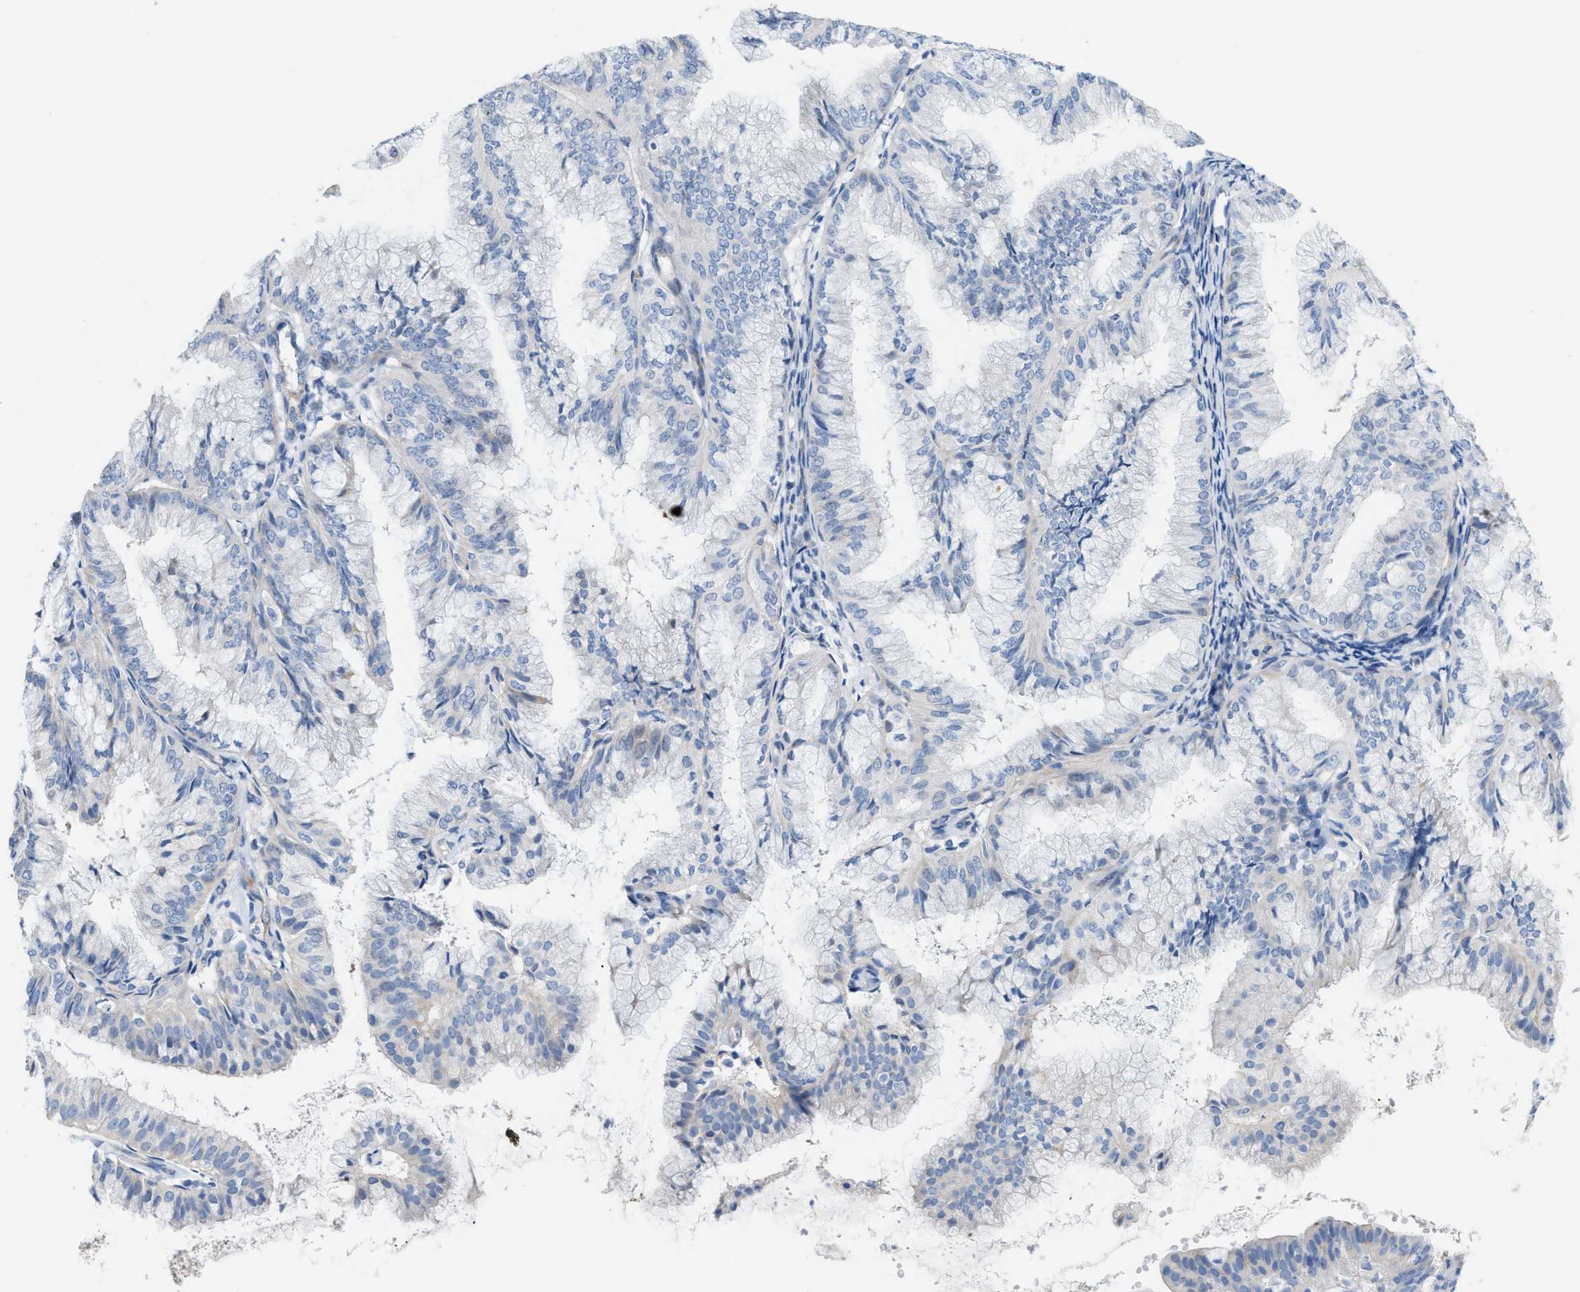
{"staining": {"intensity": "negative", "quantity": "none", "location": "none"}, "tissue": "endometrial cancer", "cell_type": "Tumor cells", "image_type": "cancer", "snomed": [{"axis": "morphology", "description": "Adenocarcinoma, NOS"}, {"axis": "topography", "description": "Endometrium"}], "caption": "High power microscopy histopathology image of an IHC histopathology image of endometrial adenocarcinoma, revealing no significant expression in tumor cells.", "gene": "MPP3", "patient": {"sex": "female", "age": 63}}